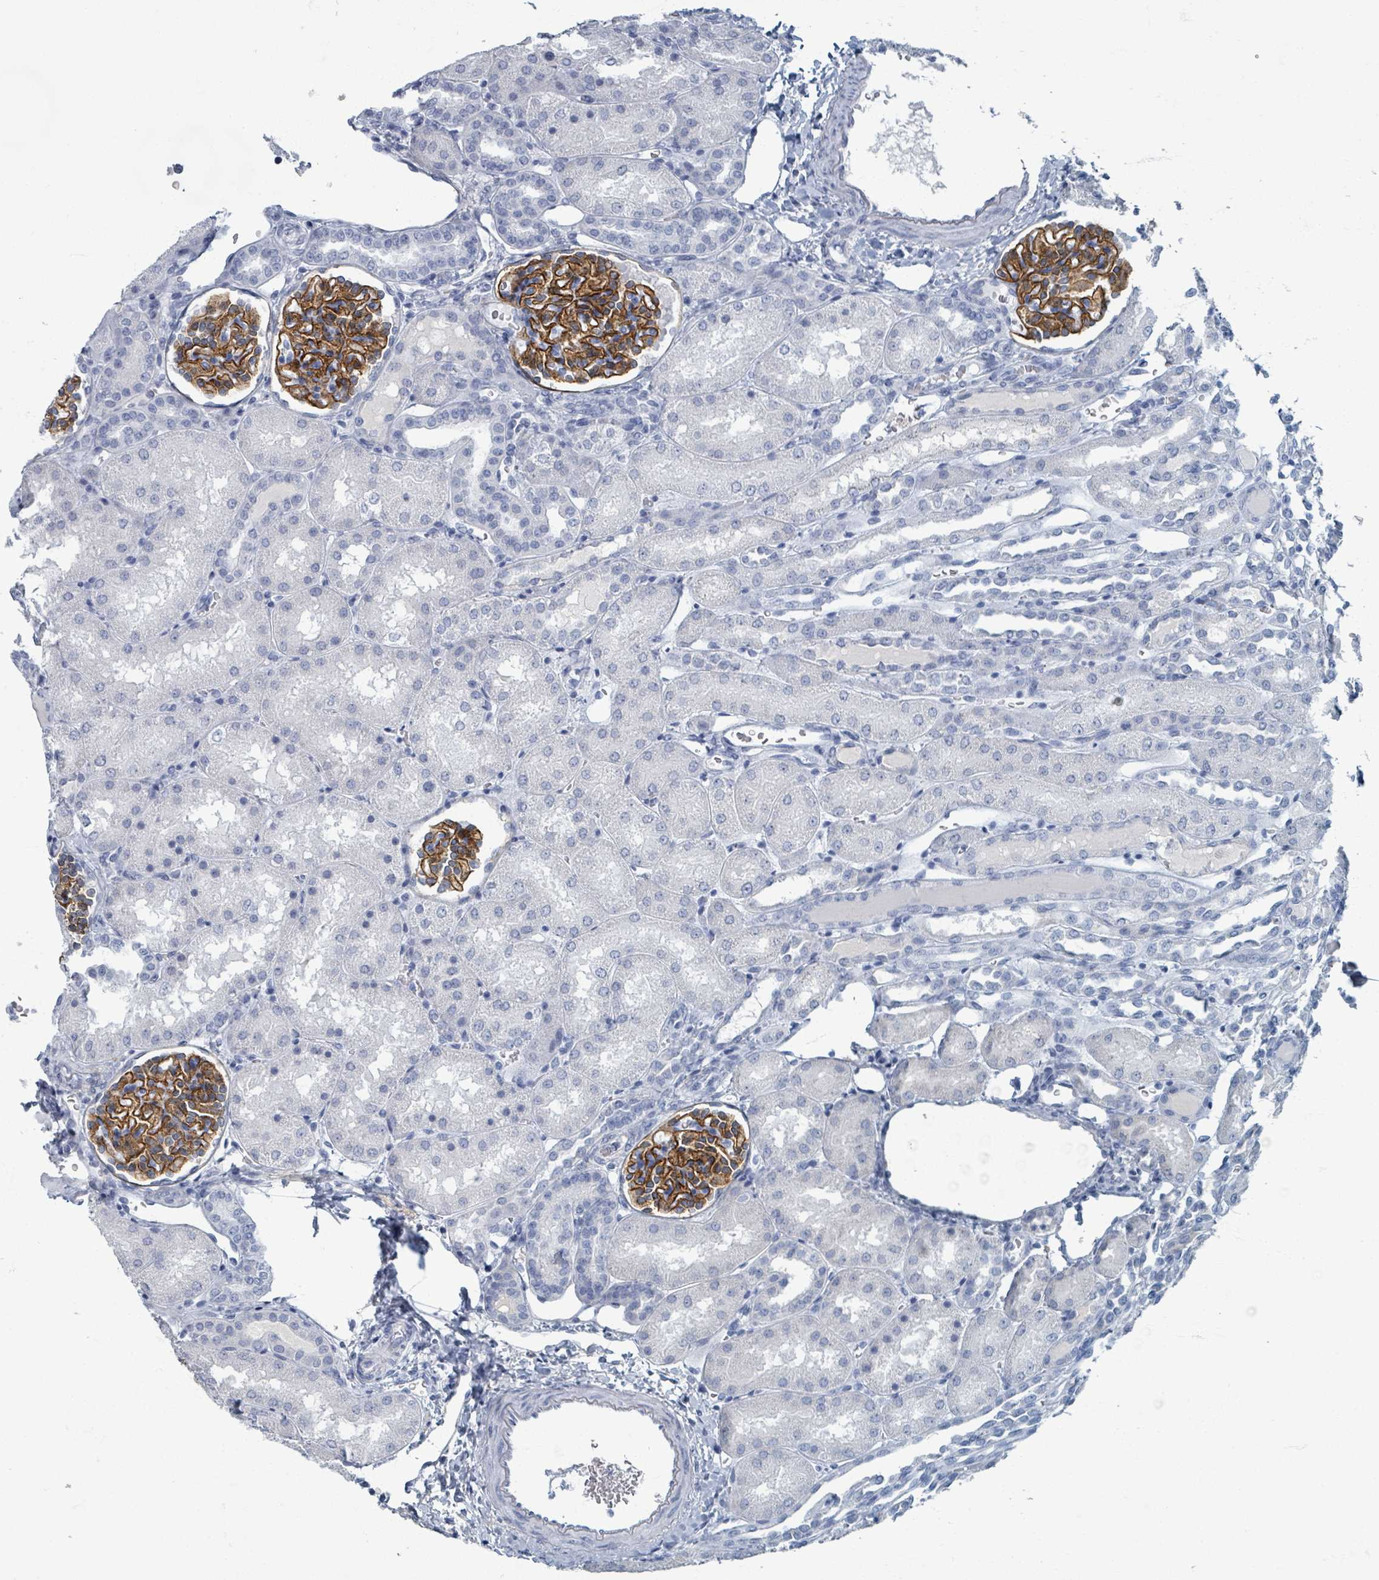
{"staining": {"intensity": "strong", "quantity": ">75%", "location": "cytoplasmic/membranous"}, "tissue": "kidney", "cell_type": "Cells in glomeruli", "image_type": "normal", "snomed": [{"axis": "morphology", "description": "Normal tissue, NOS"}, {"axis": "topography", "description": "Kidney"}], "caption": "This is an image of immunohistochemistry (IHC) staining of unremarkable kidney, which shows strong expression in the cytoplasmic/membranous of cells in glomeruli.", "gene": "TAS2R1", "patient": {"sex": "male", "age": 1}}